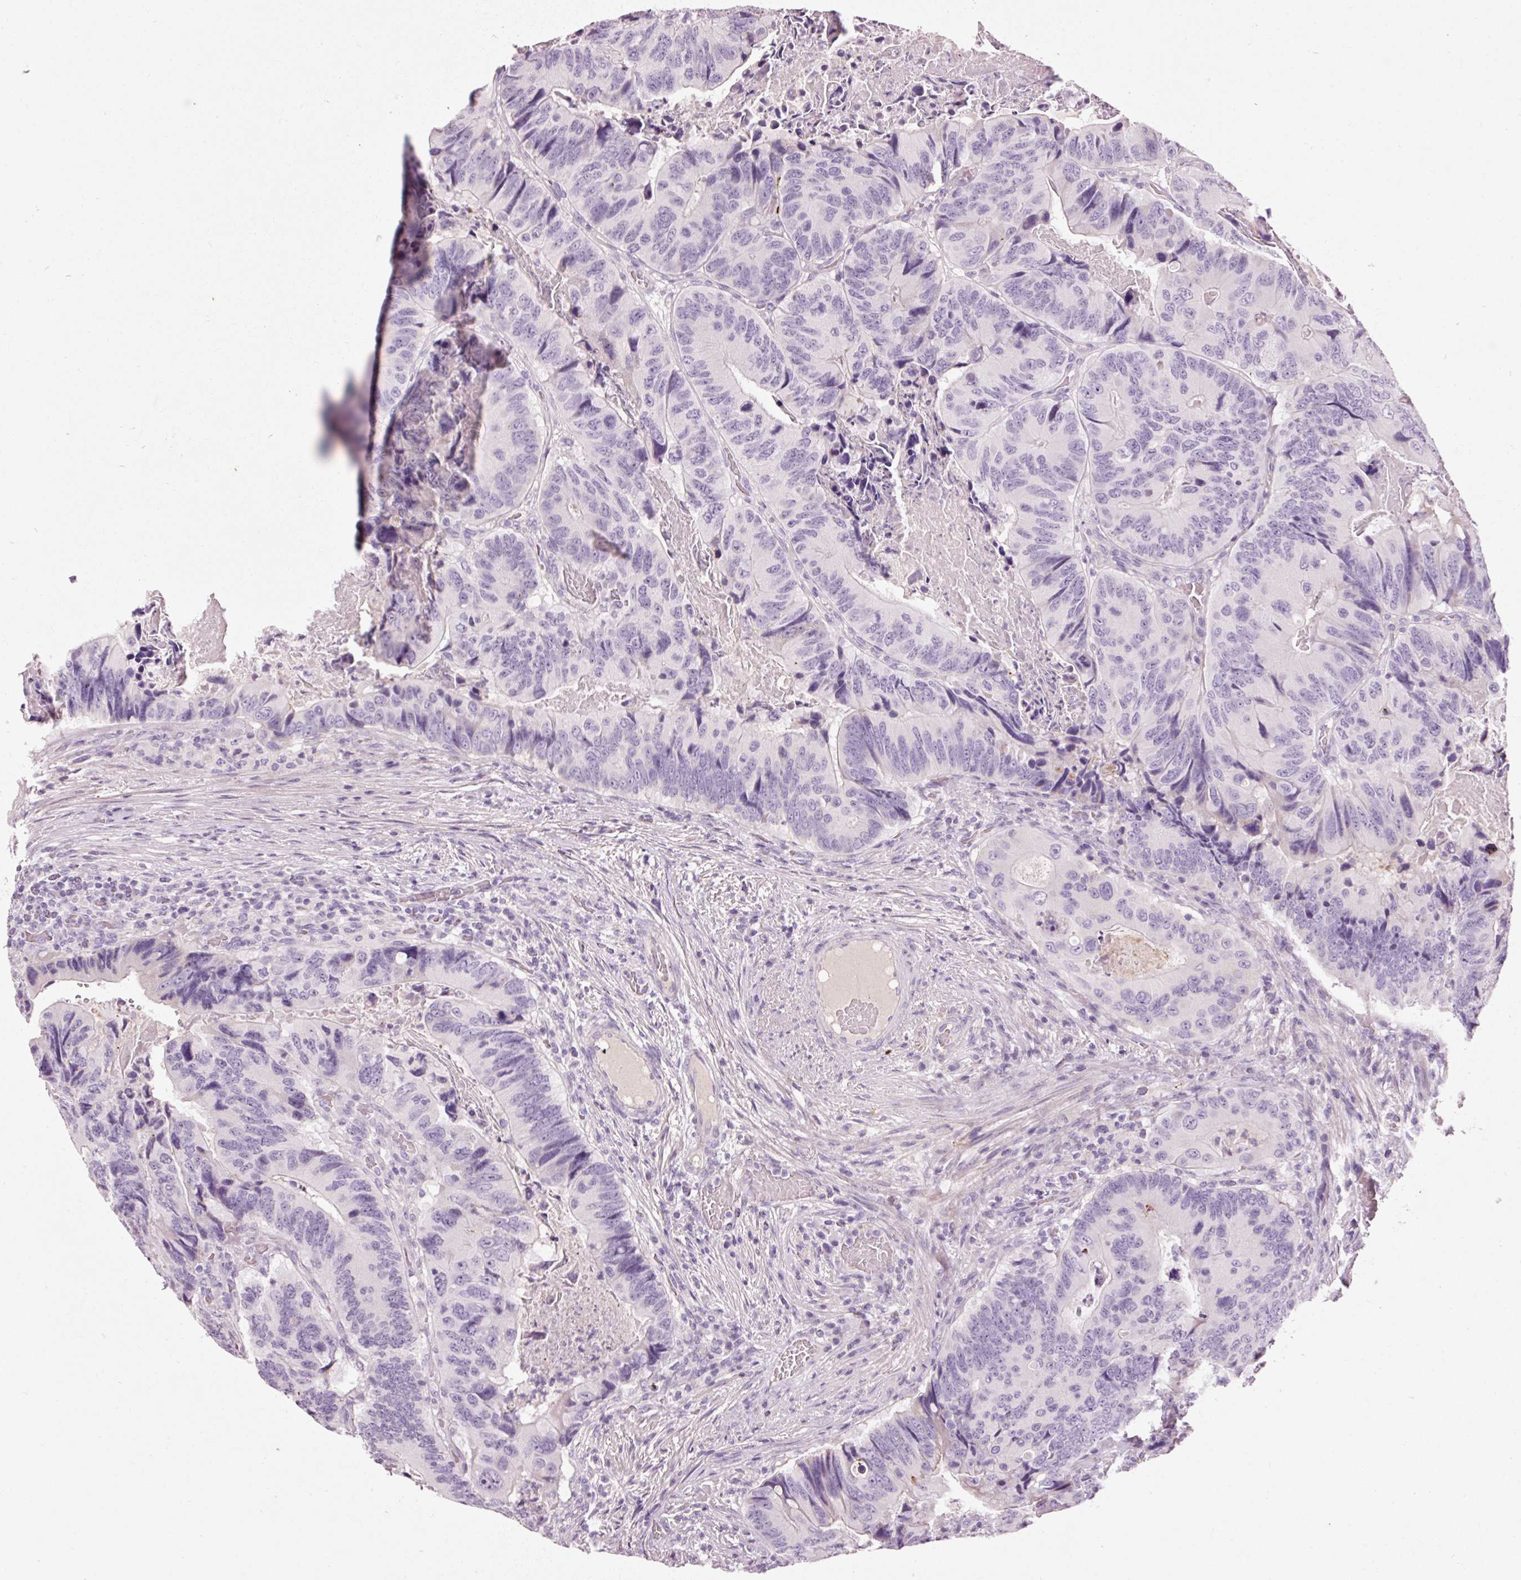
{"staining": {"intensity": "negative", "quantity": "none", "location": "none"}, "tissue": "colorectal cancer", "cell_type": "Tumor cells", "image_type": "cancer", "snomed": [{"axis": "morphology", "description": "Adenocarcinoma, NOS"}, {"axis": "topography", "description": "Colon"}], "caption": "High power microscopy image of an immunohistochemistry (IHC) histopathology image of colorectal cancer, revealing no significant expression in tumor cells.", "gene": "MUC5AC", "patient": {"sex": "male", "age": 84}}